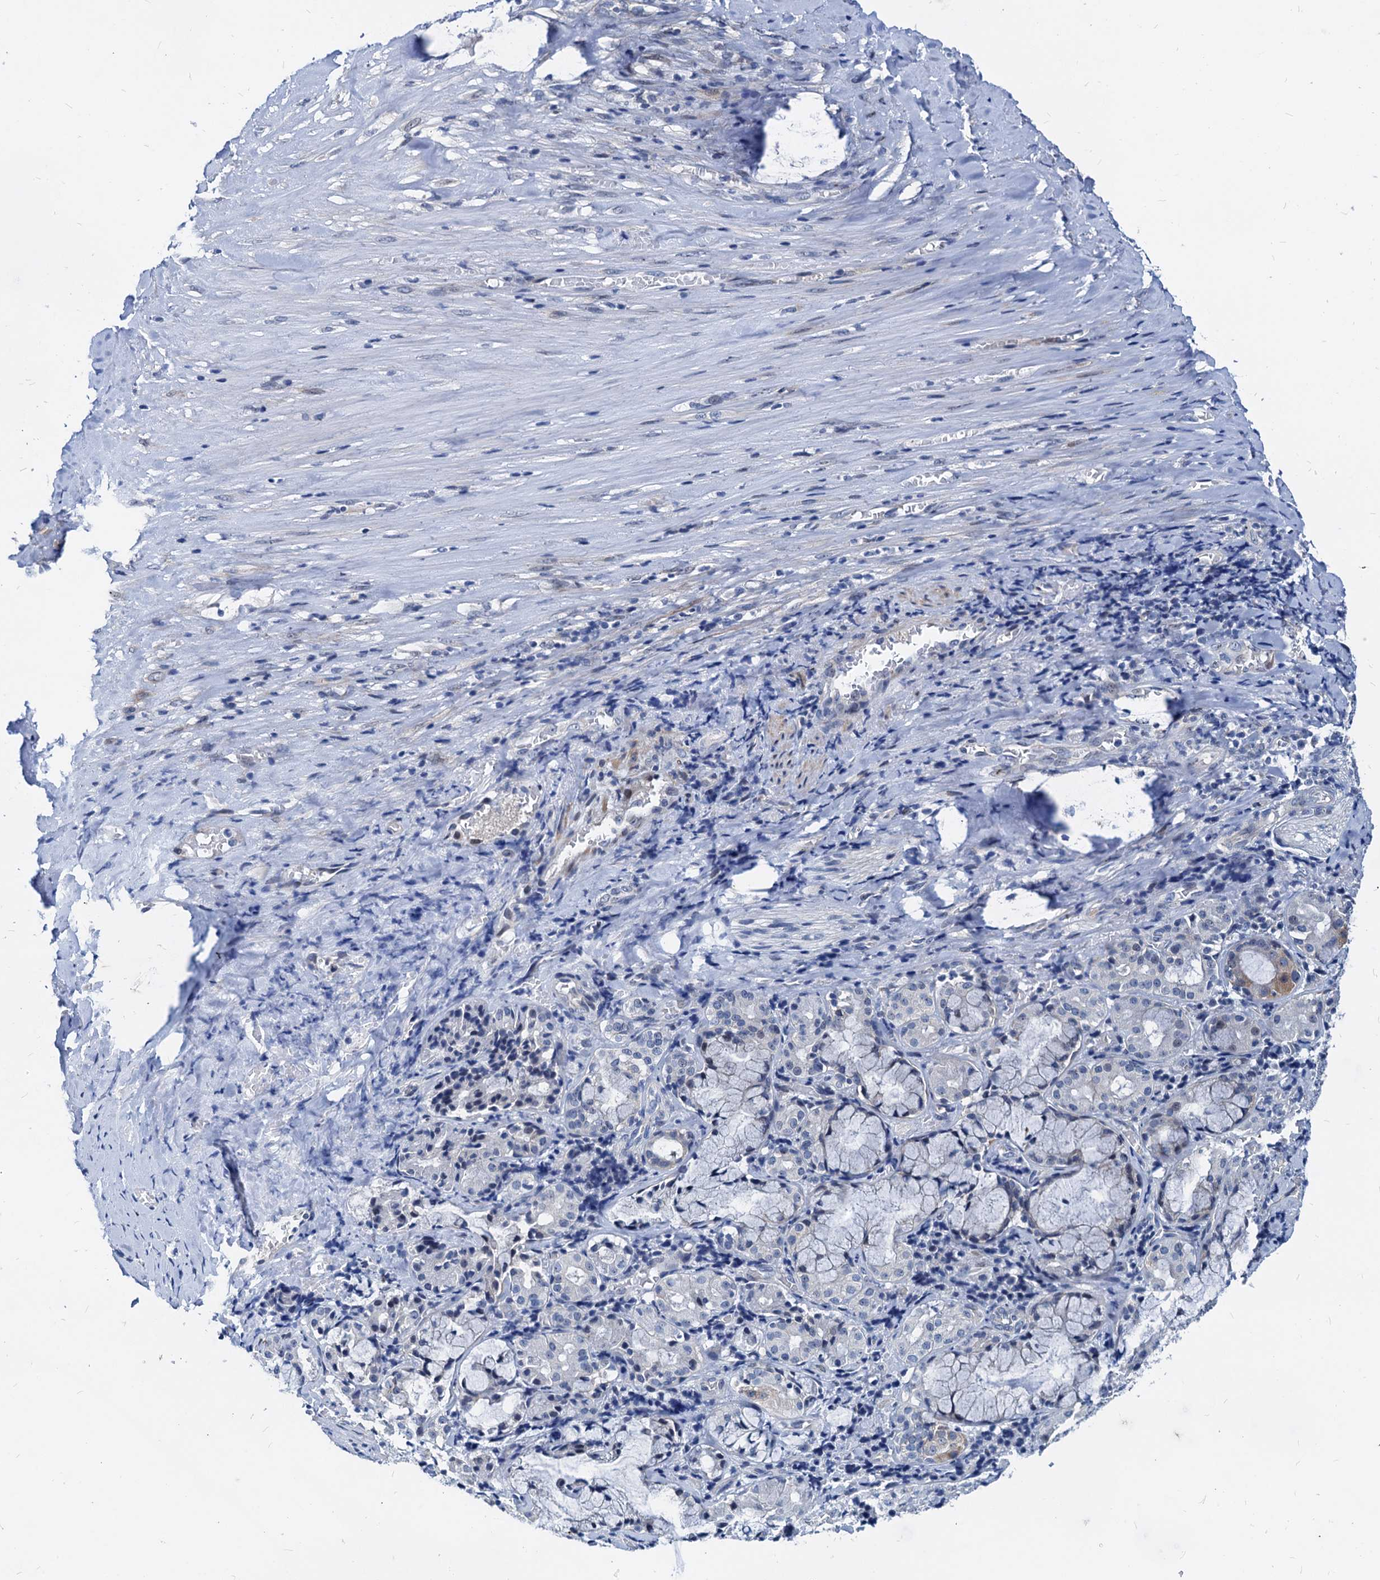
{"staining": {"intensity": "negative", "quantity": "none", "location": "none"}, "tissue": "adipose tissue", "cell_type": "Adipocytes", "image_type": "normal", "snomed": [{"axis": "morphology", "description": "Normal tissue, NOS"}, {"axis": "morphology", "description": "Basal cell carcinoma"}, {"axis": "topography", "description": "Cartilage tissue"}, {"axis": "topography", "description": "Nasopharynx"}, {"axis": "topography", "description": "Oral tissue"}], "caption": "Immunohistochemistry (IHC) of unremarkable human adipose tissue displays no positivity in adipocytes. (DAB immunohistochemistry (IHC) with hematoxylin counter stain).", "gene": "HSF2", "patient": {"sex": "female", "age": 77}}